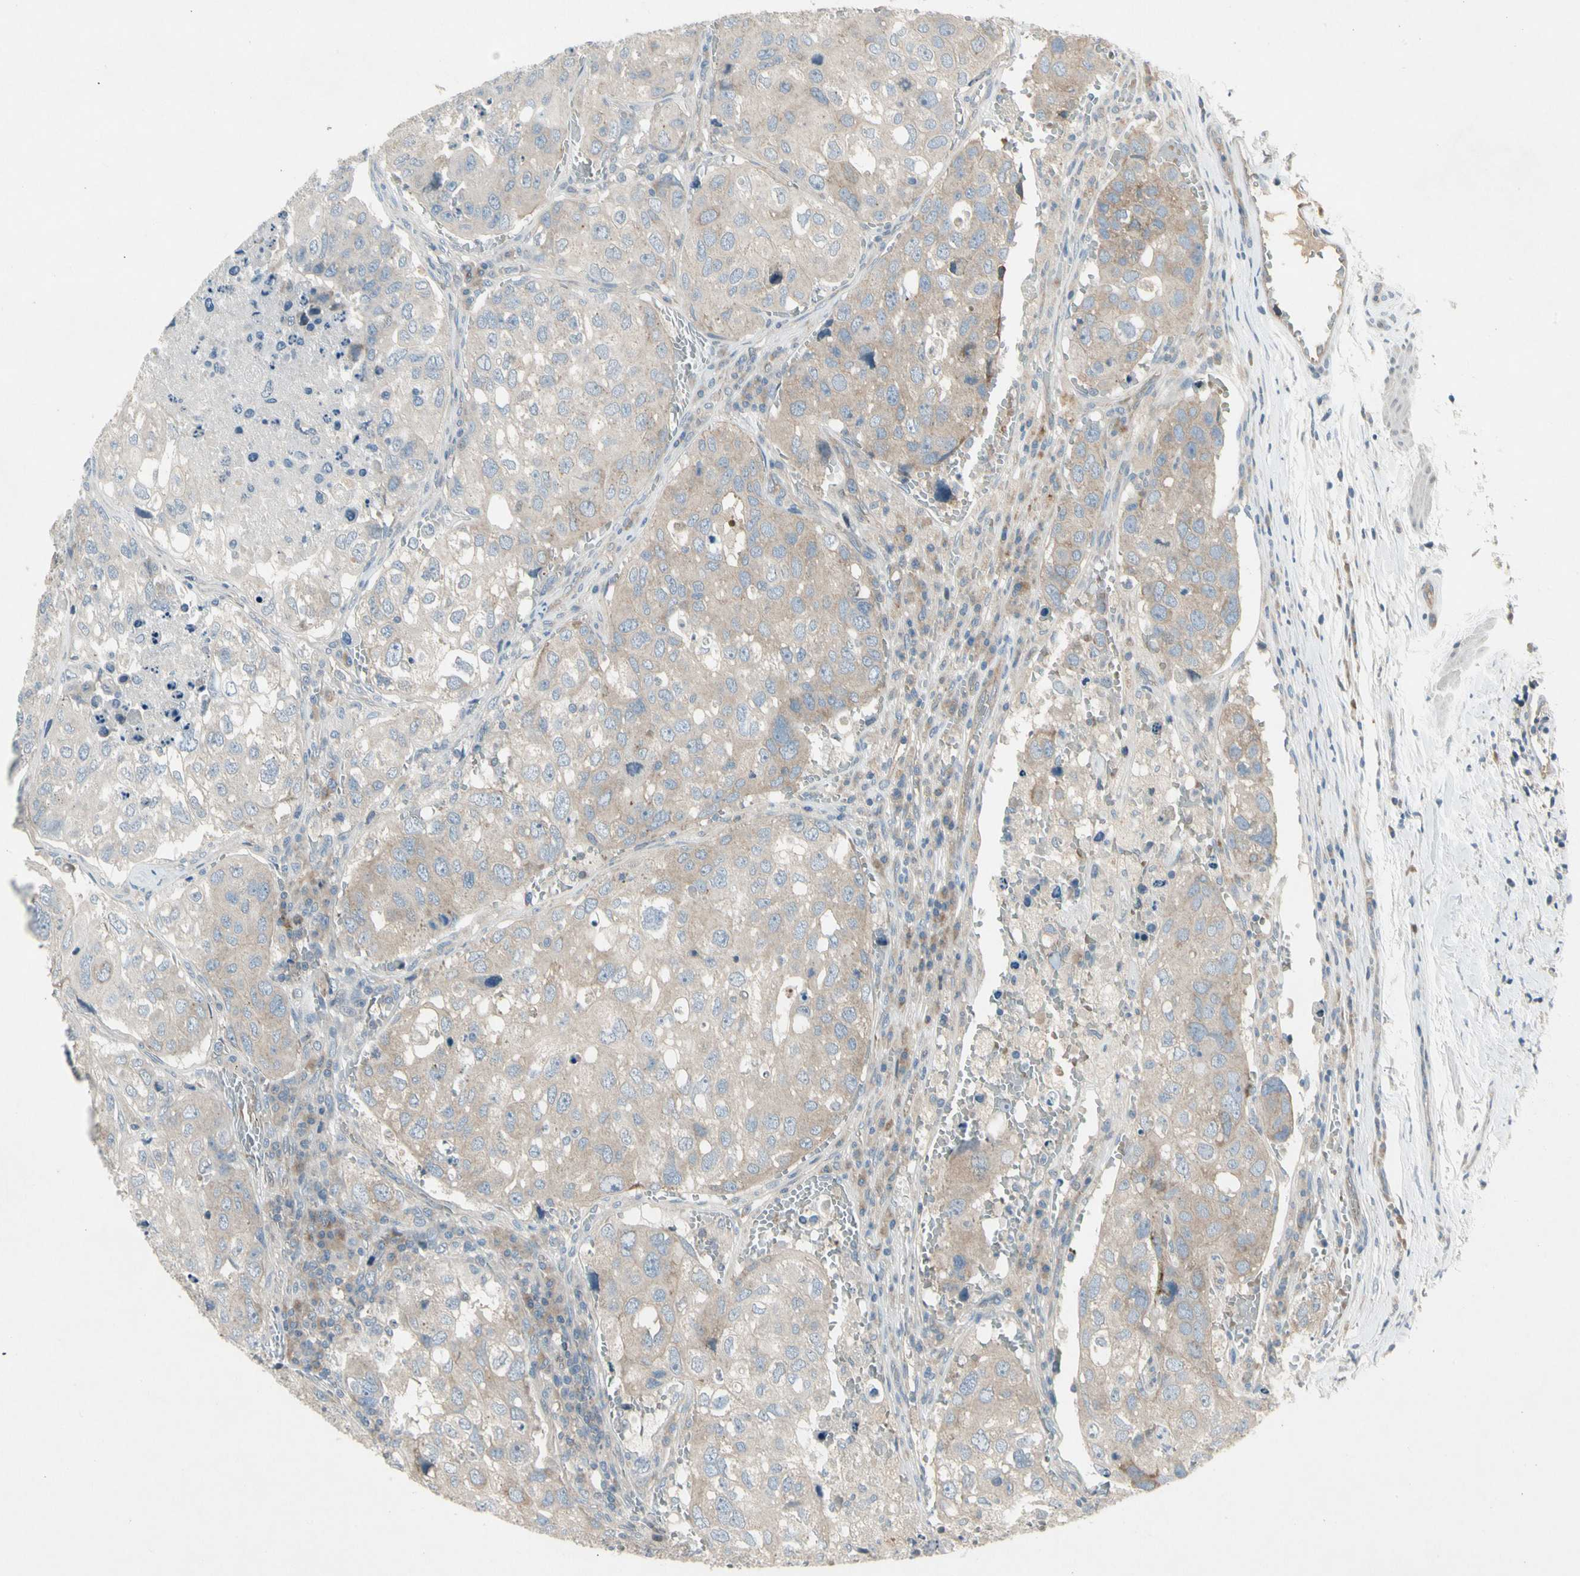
{"staining": {"intensity": "weak", "quantity": "25%-75%", "location": "cytoplasmic/membranous"}, "tissue": "urothelial cancer", "cell_type": "Tumor cells", "image_type": "cancer", "snomed": [{"axis": "morphology", "description": "Urothelial carcinoma, High grade"}, {"axis": "topography", "description": "Lymph node"}, {"axis": "topography", "description": "Urinary bladder"}], "caption": "Protein staining exhibits weak cytoplasmic/membranous positivity in about 25%-75% of tumor cells in urothelial cancer. (DAB (3,3'-diaminobenzidine) IHC, brown staining for protein, blue staining for nuclei).", "gene": "PANK2", "patient": {"sex": "male", "age": 51}}